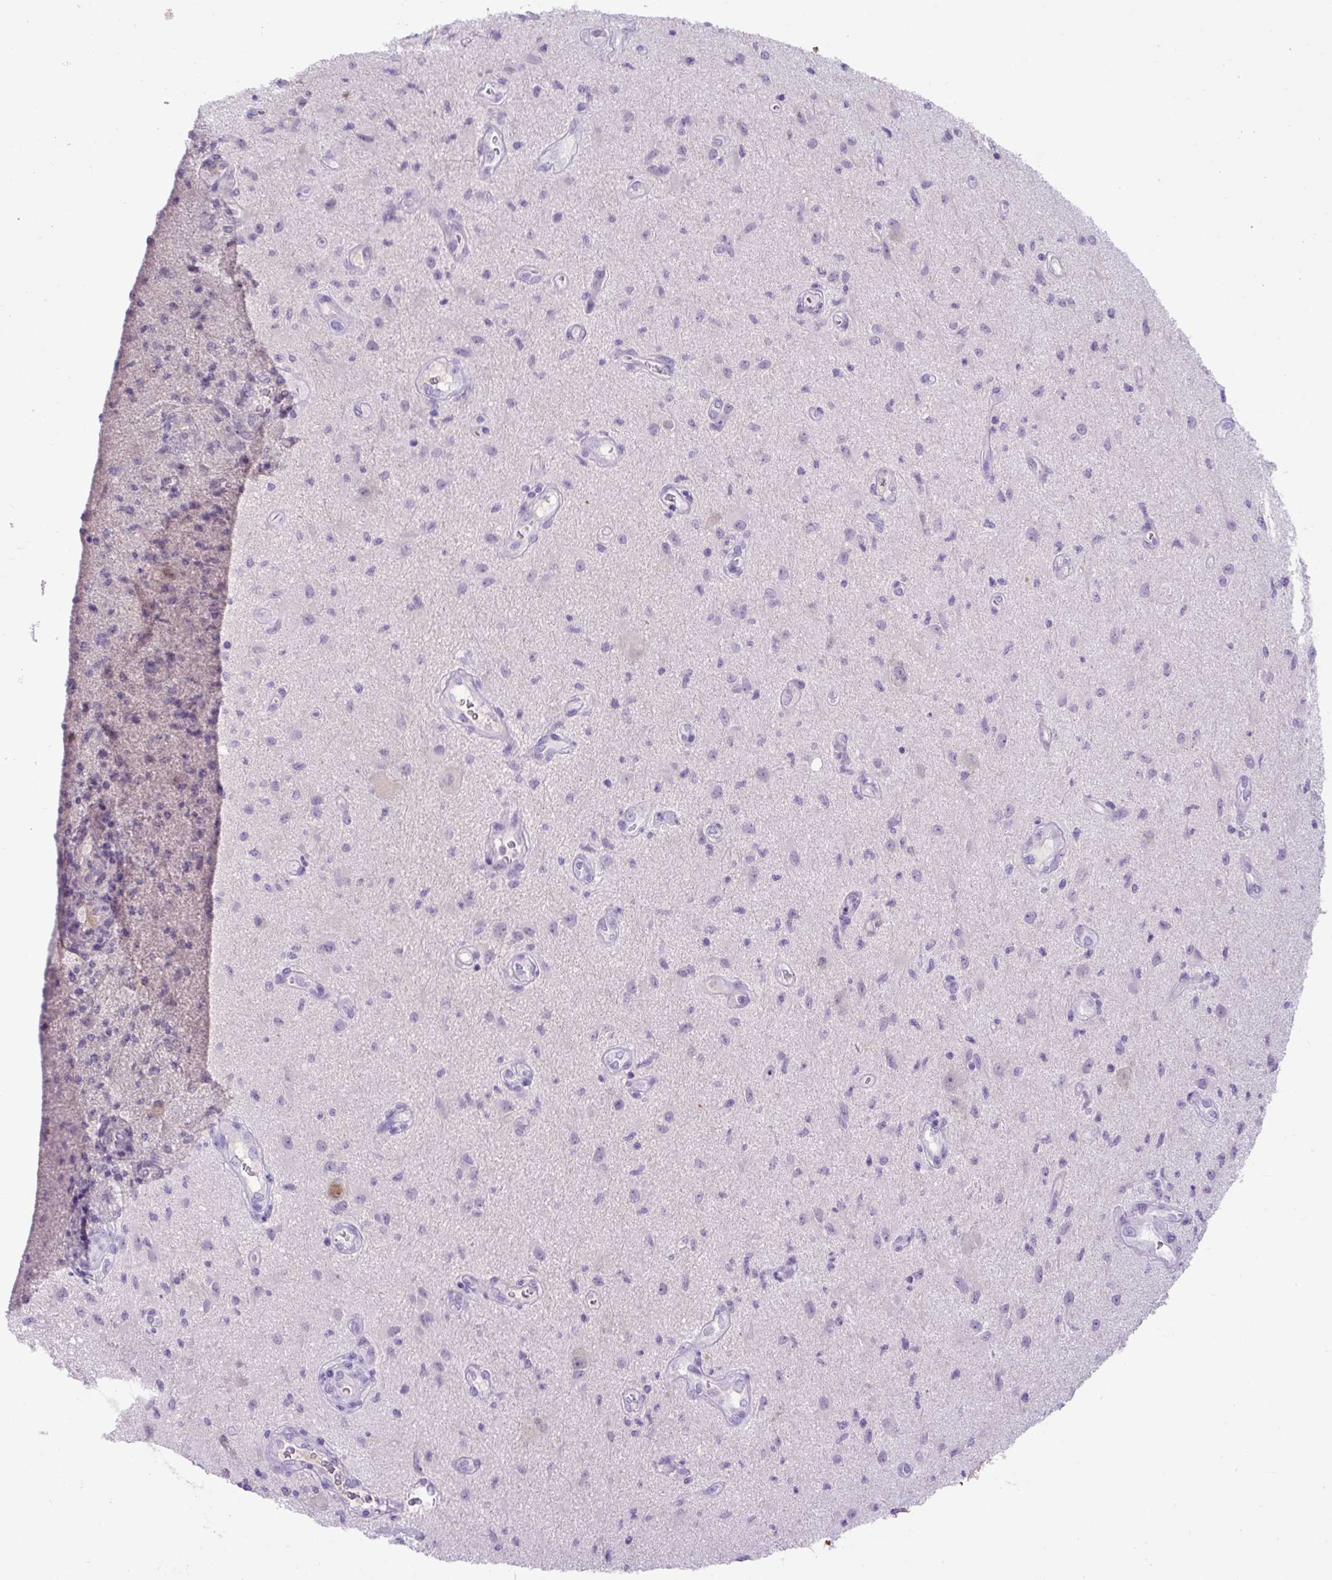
{"staining": {"intensity": "negative", "quantity": "none", "location": "none"}, "tissue": "glioma", "cell_type": "Tumor cells", "image_type": "cancer", "snomed": [{"axis": "morphology", "description": "Glioma, malignant, High grade"}, {"axis": "topography", "description": "Brain"}], "caption": "Glioma was stained to show a protein in brown. There is no significant staining in tumor cells.", "gene": "SPTBN5", "patient": {"sex": "male", "age": 67}}